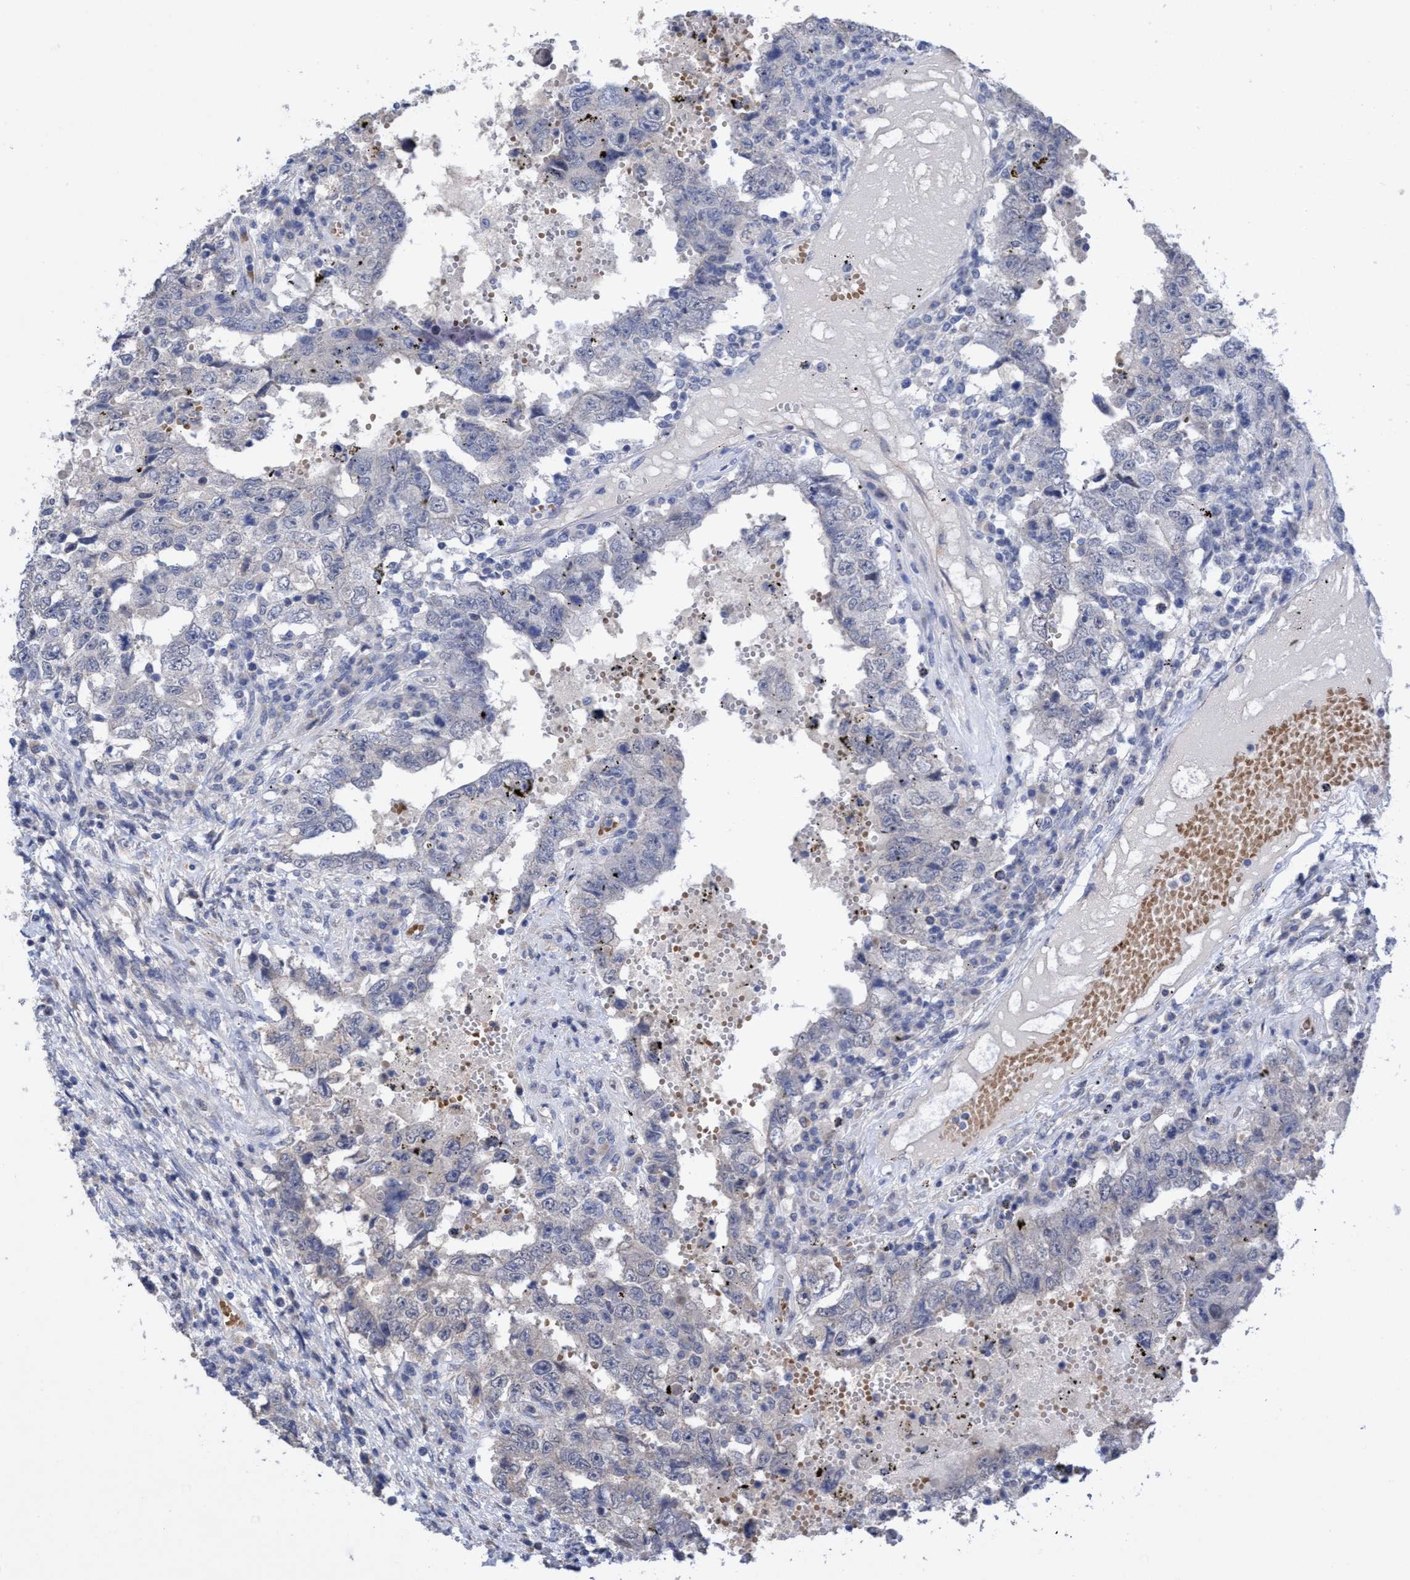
{"staining": {"intensity": "negative", "quantity": "none", "location": "none"}, "tissue": "testis cancer", "cell_type": "Tumor cells", "image_type": "cancer", "snomed": [{"axis": "morphology", "description": "Carcinoma, Embryonal, NOS"}, {"axis": "topography", "description": "Testis"}], "caption": "The photomicrograph exhibits no staining of tumor cells in testis cancer (embryonal carcinoma). Nuclei are stained in blue.", "gene": "SEMA4D", "patient": {"sex": "male", "age": 26}}